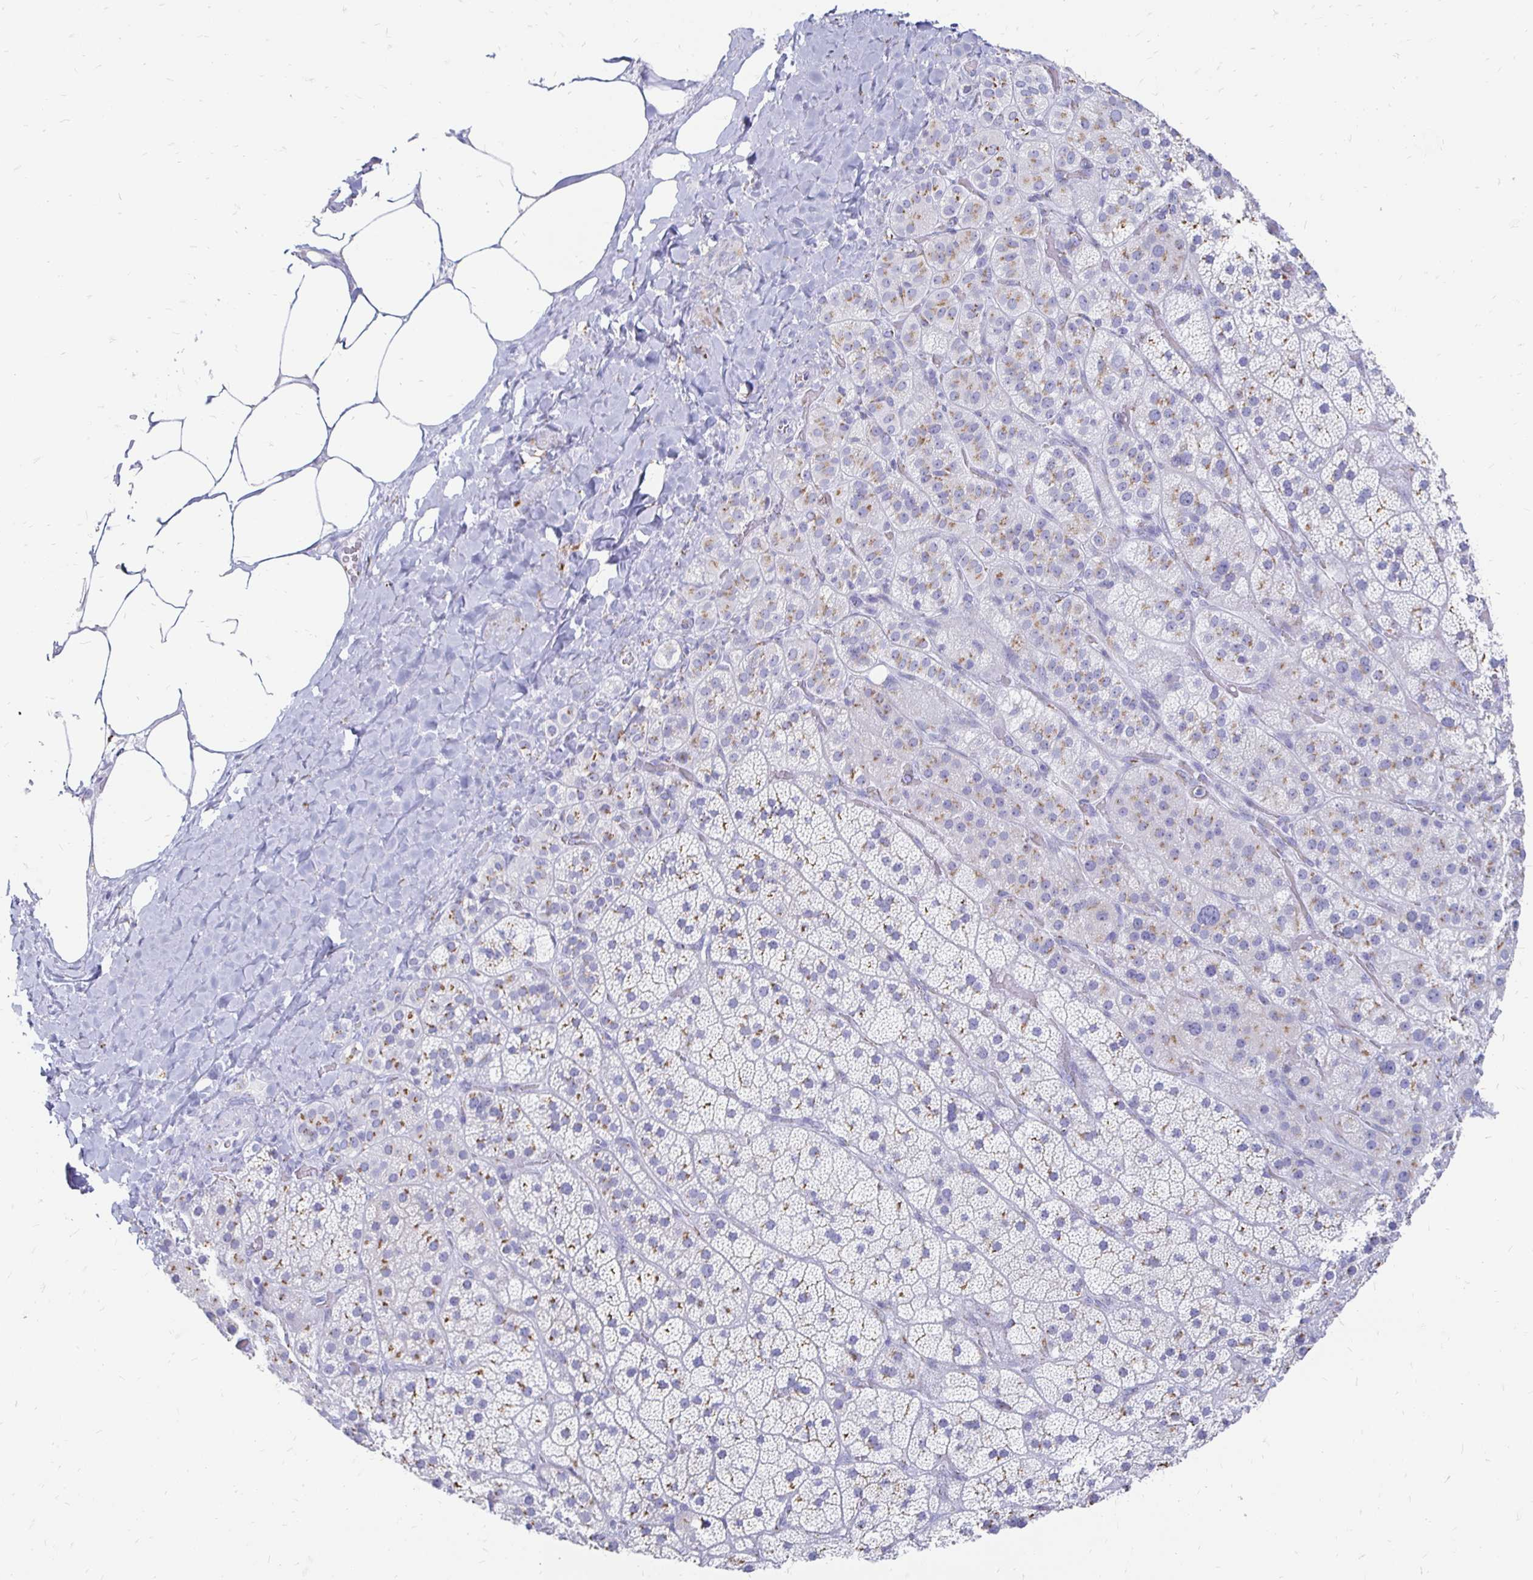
{"staining": {"intensity": "weak", "quantity": "25%-75%", "location": "cytoplasmic/membranous"}, "tissue": "adrenal gland", "cell_type": "Glandular cells", "image_type": "normal", "snomed": [{"axis": "morphology", "description": "Normal tissue, NOS"}, {"axis": "topography", "description": "Adrenal gland"}], "caption": "IHC staining of normal adrenal gland, which demonstrates low levels of weak cytoplasmic/membranous expression in approximately 25%-75% of glandular cells indicating weak cytoplasmic/membranous protein positivity. The staining was performed using DAB (brown) for protein detection and nuclei were counterstained in hematoxylin (blue).", "gene": "PAGE4", "patient": {"sex": "male", "age": 57}}